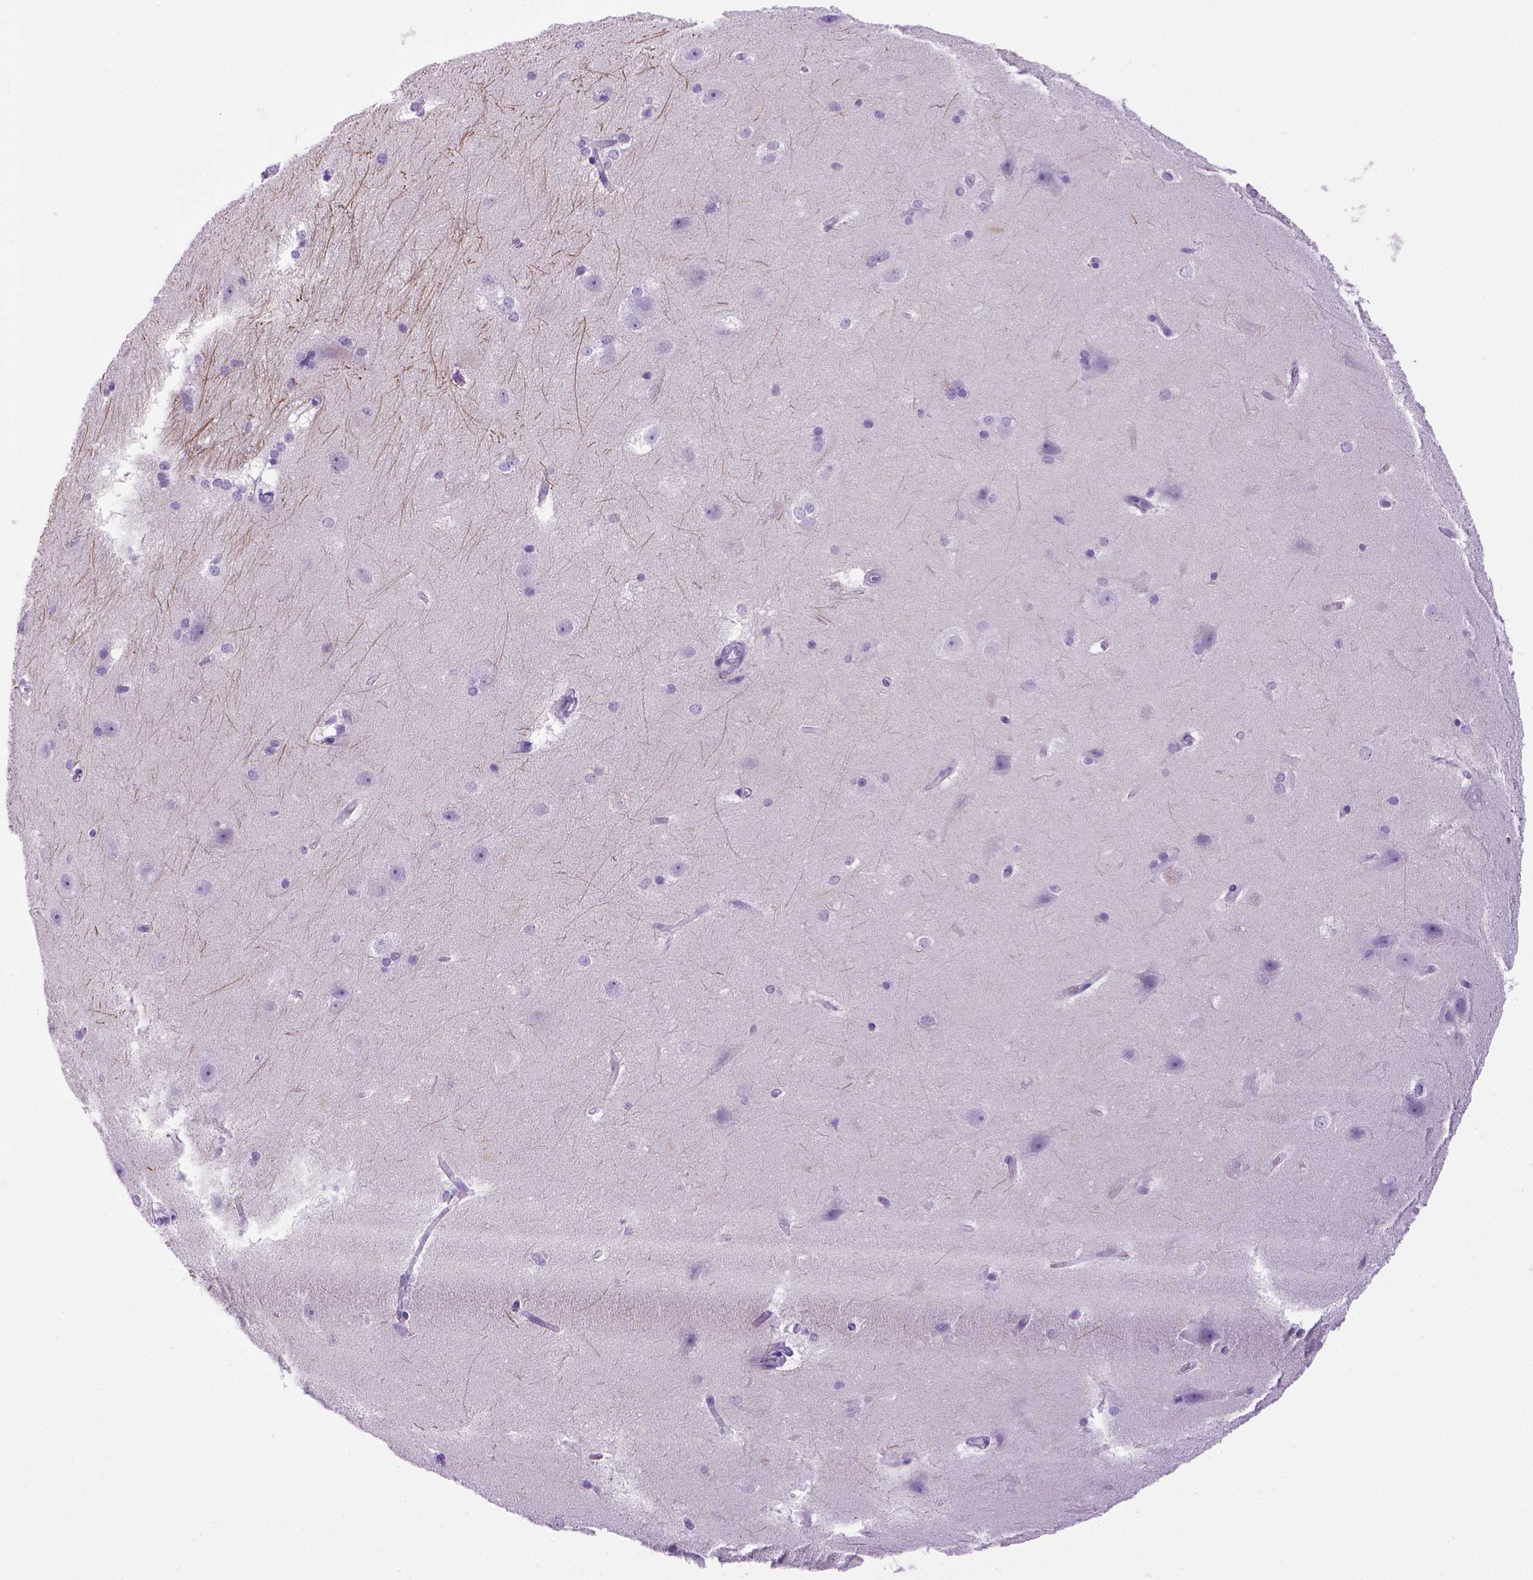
{"staining": {"intensity": "negative", "quantity": "none", "location": "none"}, "tissue": "hippocampus", "cell_type": "Glial cells", "image_type": "normal", "snomed": [{"axis": "morphology", "description": "Normal tissue, NOS"}, {"axis": "topography", "description": "Cerebral cortex"}, {"axis": "topography", "description": "Hippocampus"}], "caption": "DAB (3,3'-diaminobenzidine) immunohistochemical staining of benign human hippocampus exhibits no significant positivity in glial cells.", "gene": "SGCG", "patient": {"sex": "female", "age": 19}}